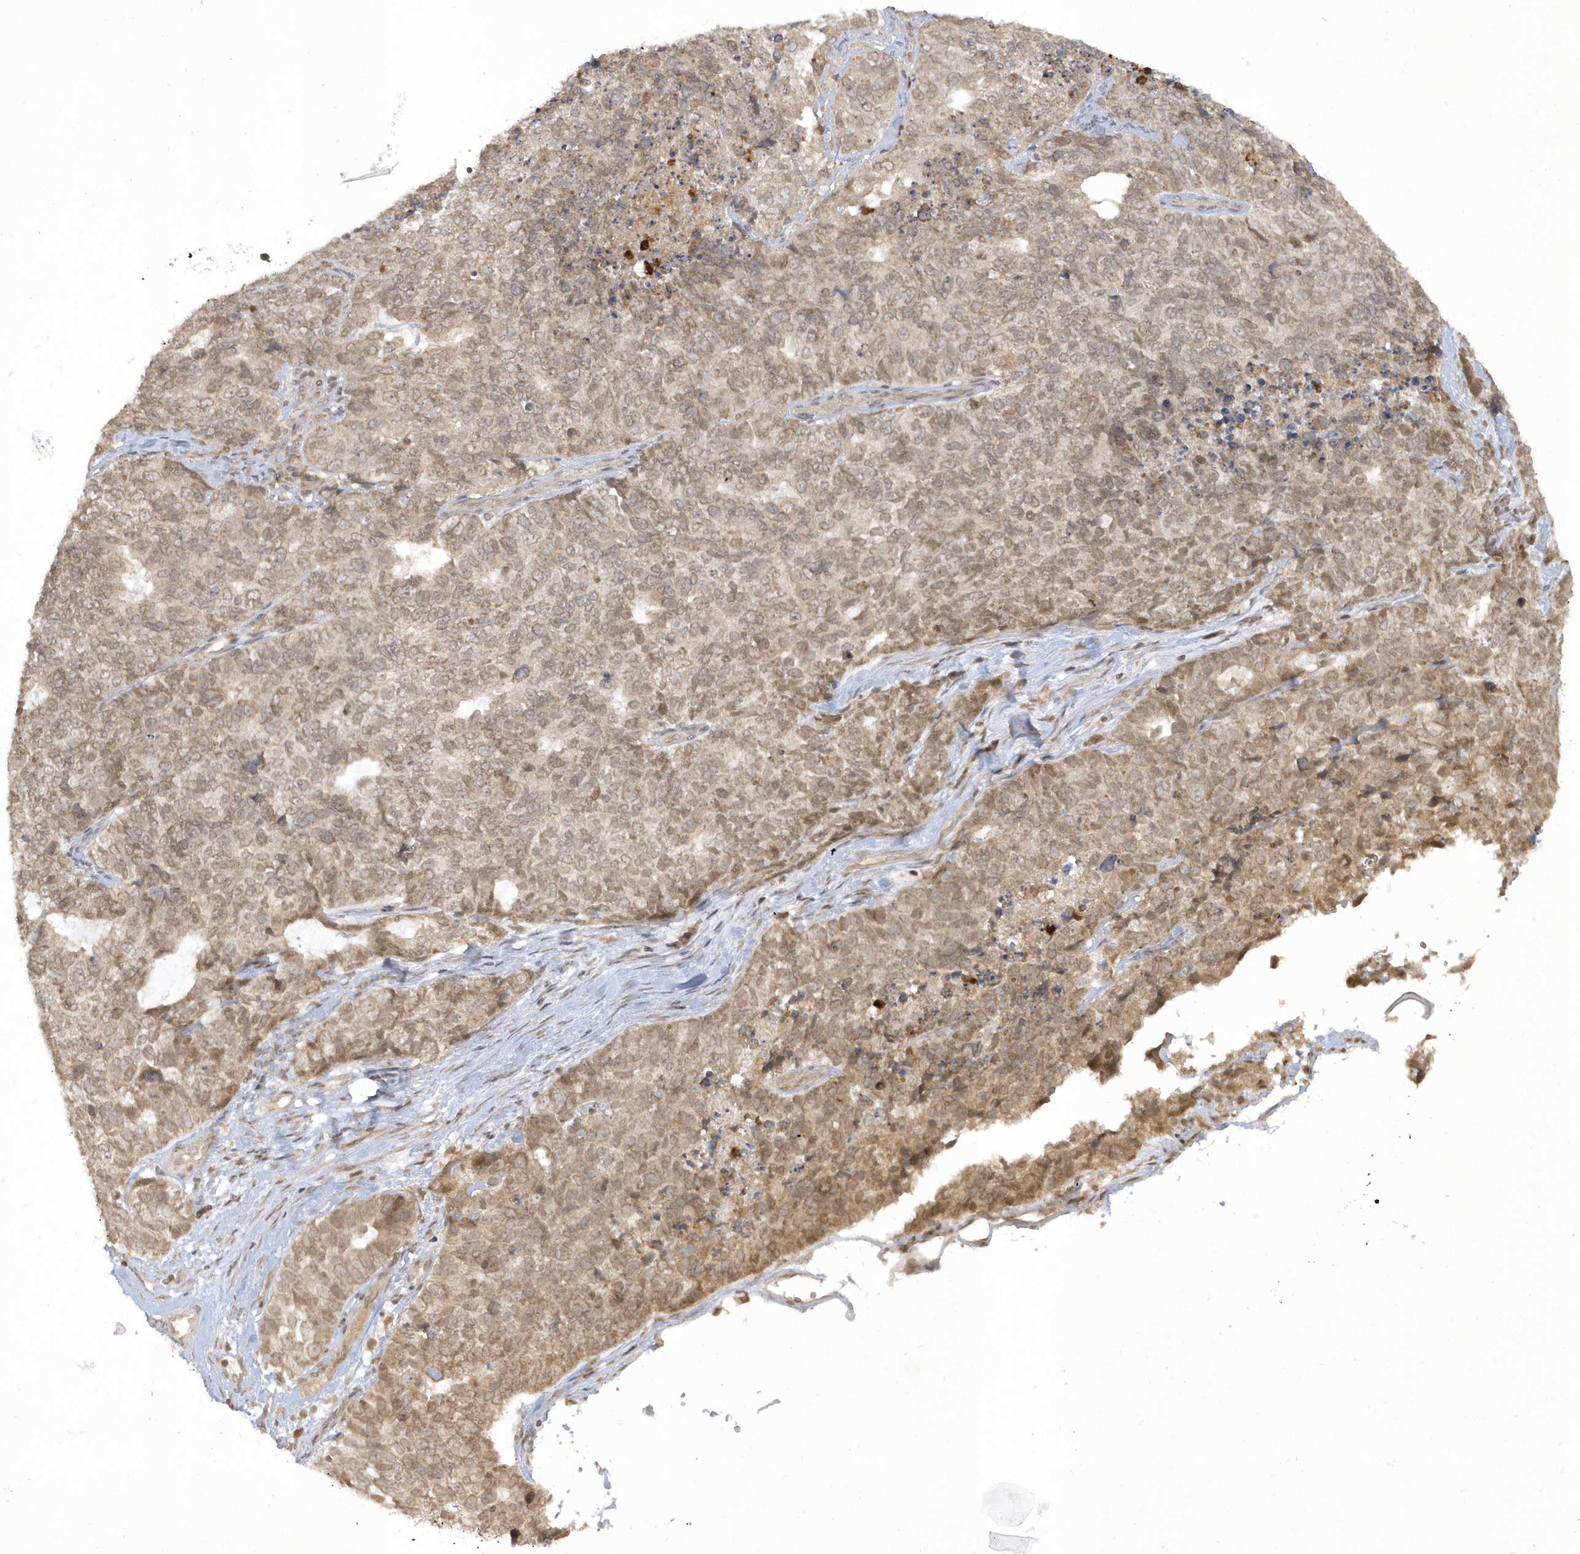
{"staining": {"intensity": "weak", "quantity": ">75%", "location": "cytoplasmic/membranous,nuclear"}, "tissue": "cervical cancer", "cell_type": "Tumor cells", "image_type": "cancer", "snomed": [{"axis": "morphology", "description": "Squamous cell carcinoma, NOS"}, {"axis": "topography", "description": "Cervix"}], "caption": "Cervical cancer (squamous cell carcinoma) tissue demonstrates weak cytoplasmic/membranous and nuclear staining in approximately >75% of tumor cells", "gene": "ZNF213", "patient": {"sex": "female", "age": 63}}